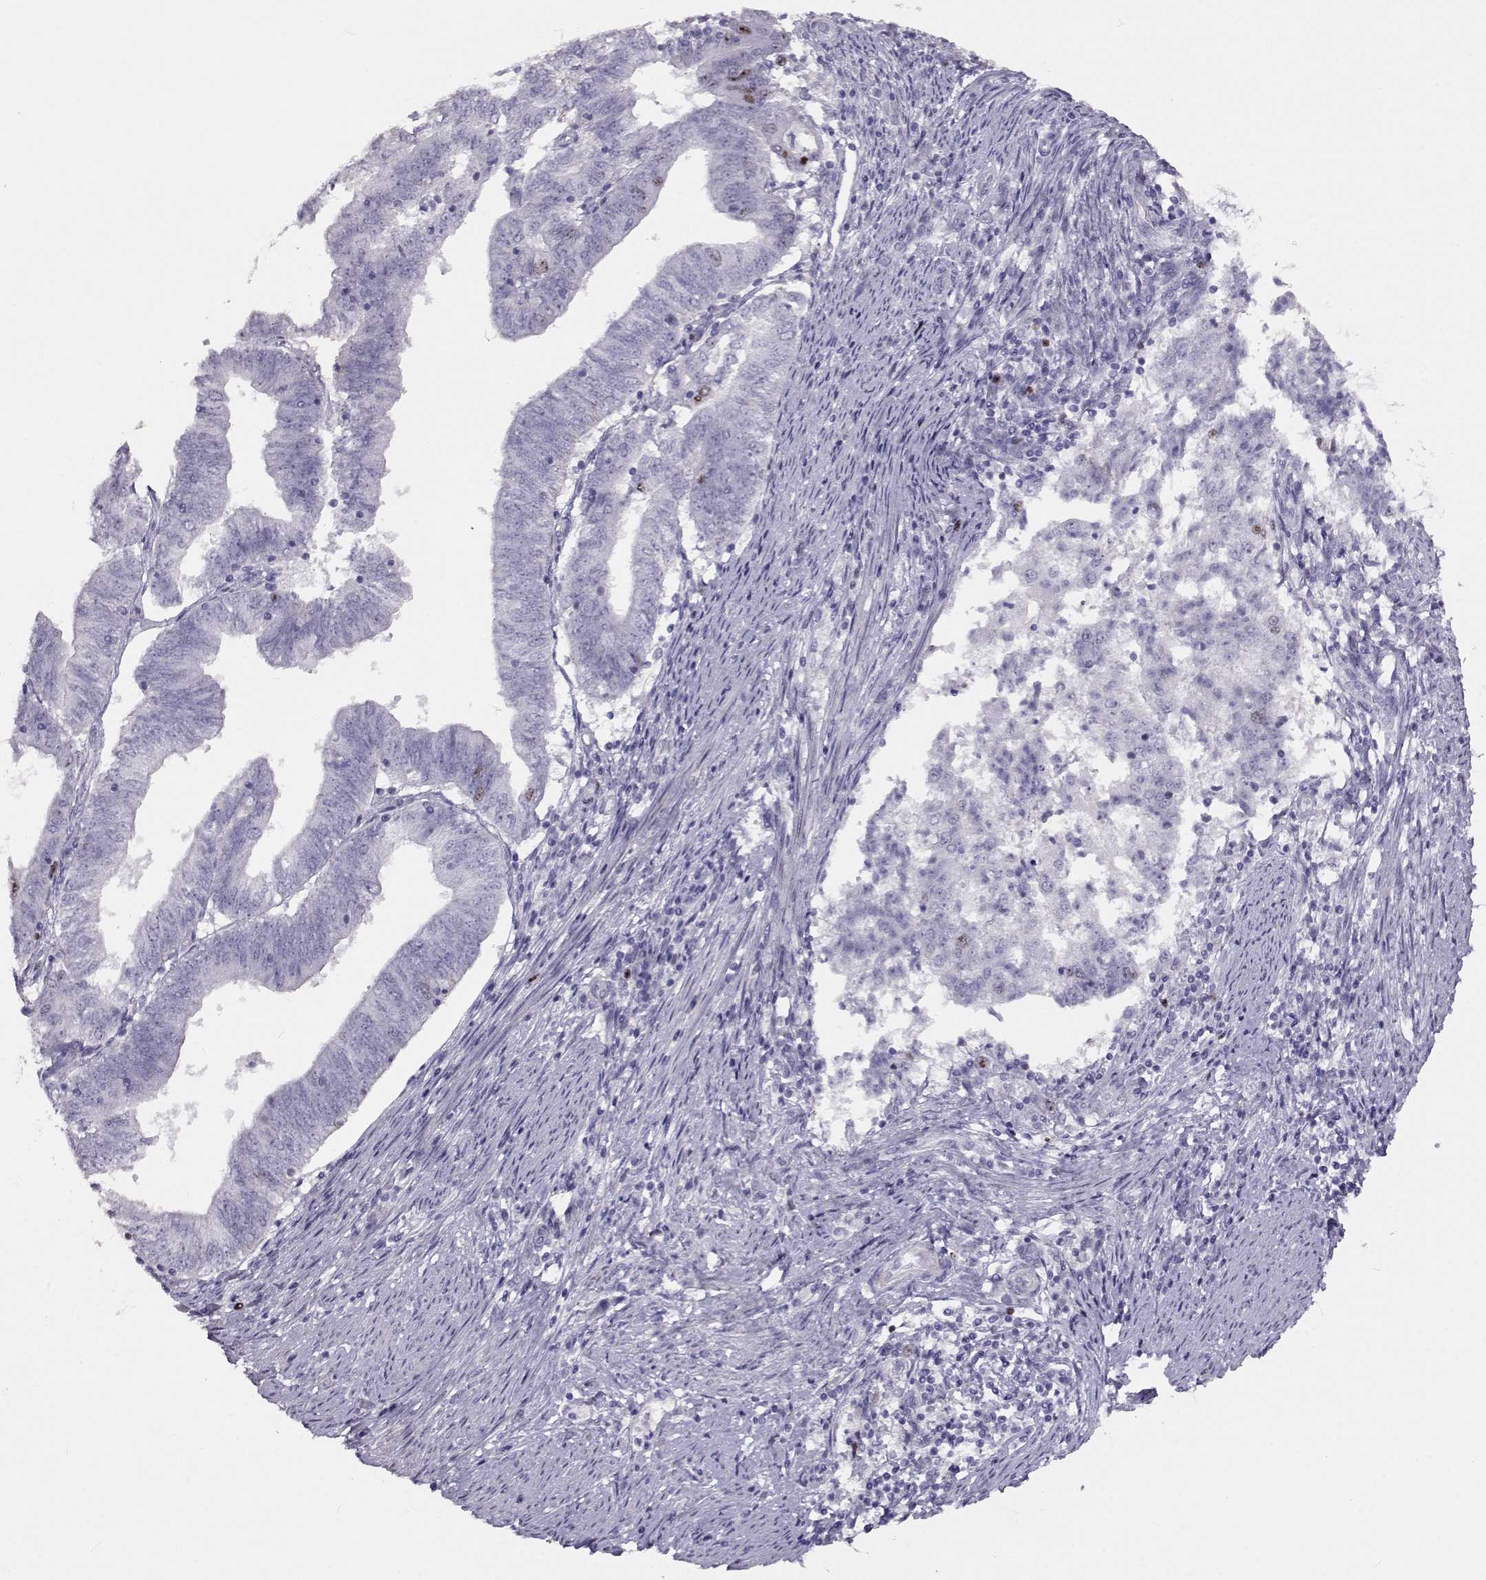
{"staining": {"intensity": "weak", "quantity": "<25%", "location": "nuclear"}, "tissue": "endometrial cancer", "cell_type": "Tumor cells", "image_type": "cancer", "snomed": [{"axis": "morphology", "description": "Adenocarcinoma, NOS"}, {"axis": "topography", "description": "Endometrium"}], "caption": "High magnification brightfield microscopy of endometrial cancer stained with DAB (3,3'-diaminobenzidine) (brown) and counterstained with hematoxylin (blue): tumor cells show no significant staining.", "gene": "NPW", "patient": {"sex": "female", "age": 82}}